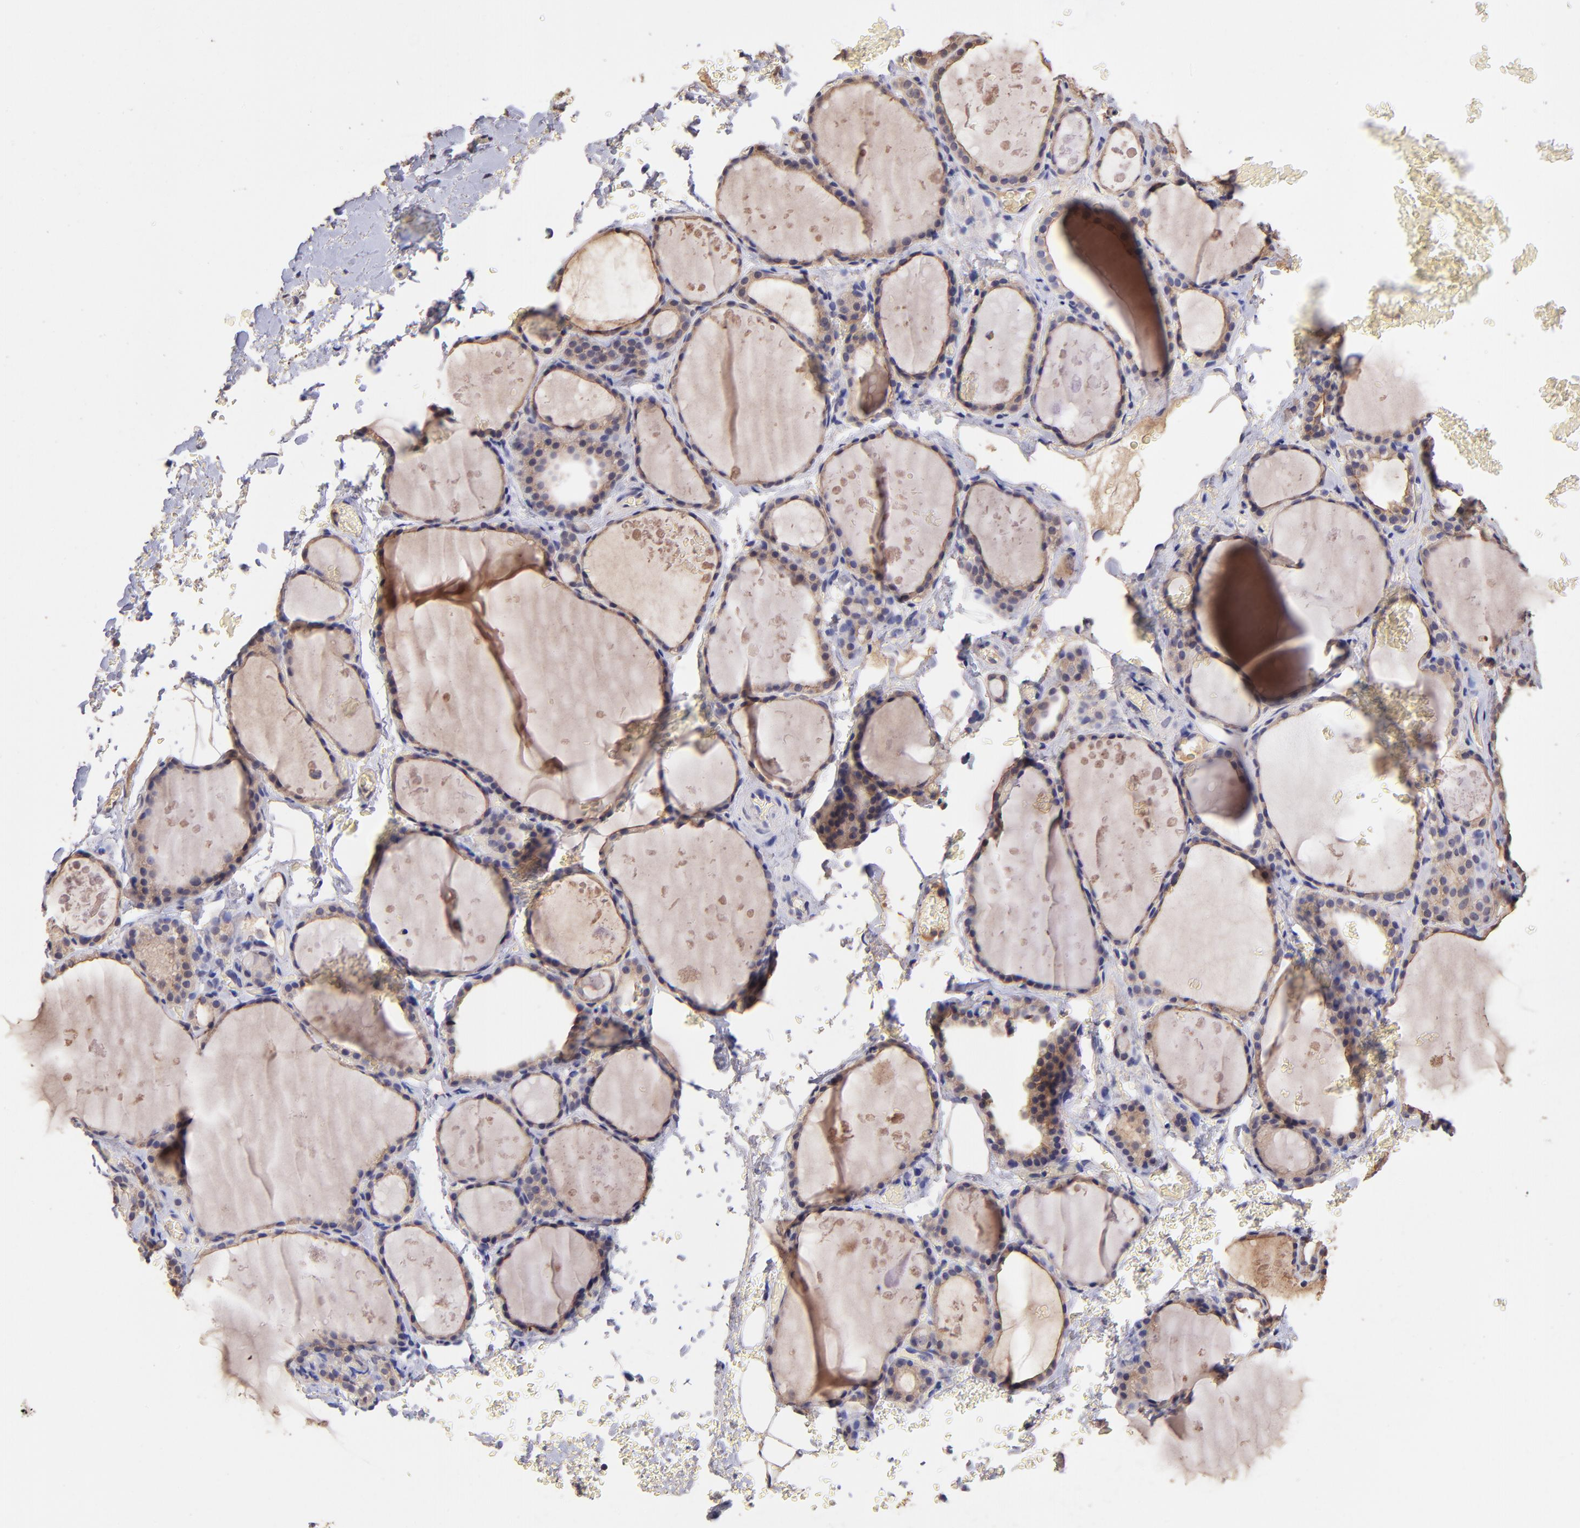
{"staining": {"intensity": "weak", "quantity": ">75%", "location": "cytoplasmic/membranous"}, "tissue": "thyroid gland", "cell_type": "Glandular cells", "image_type": "normal", "snomed": [{"axis": "morphology", "description": "Normal tissue, NOS"}, {"axis": "topography", "description": "Thyroid gland"}], "caption": "Thyroid gland was stained to show a protein in brown. There is low levels of weak cytoplasmic/membranous staining in about >75% of glandular cells. The protein of interest is stained brown, and the nuclei are stained in blue (DAB IHC with brightfield microscopy, high magnification).", "gene": "RNASEL", "patient": {"sex": "male", "age": 61}}